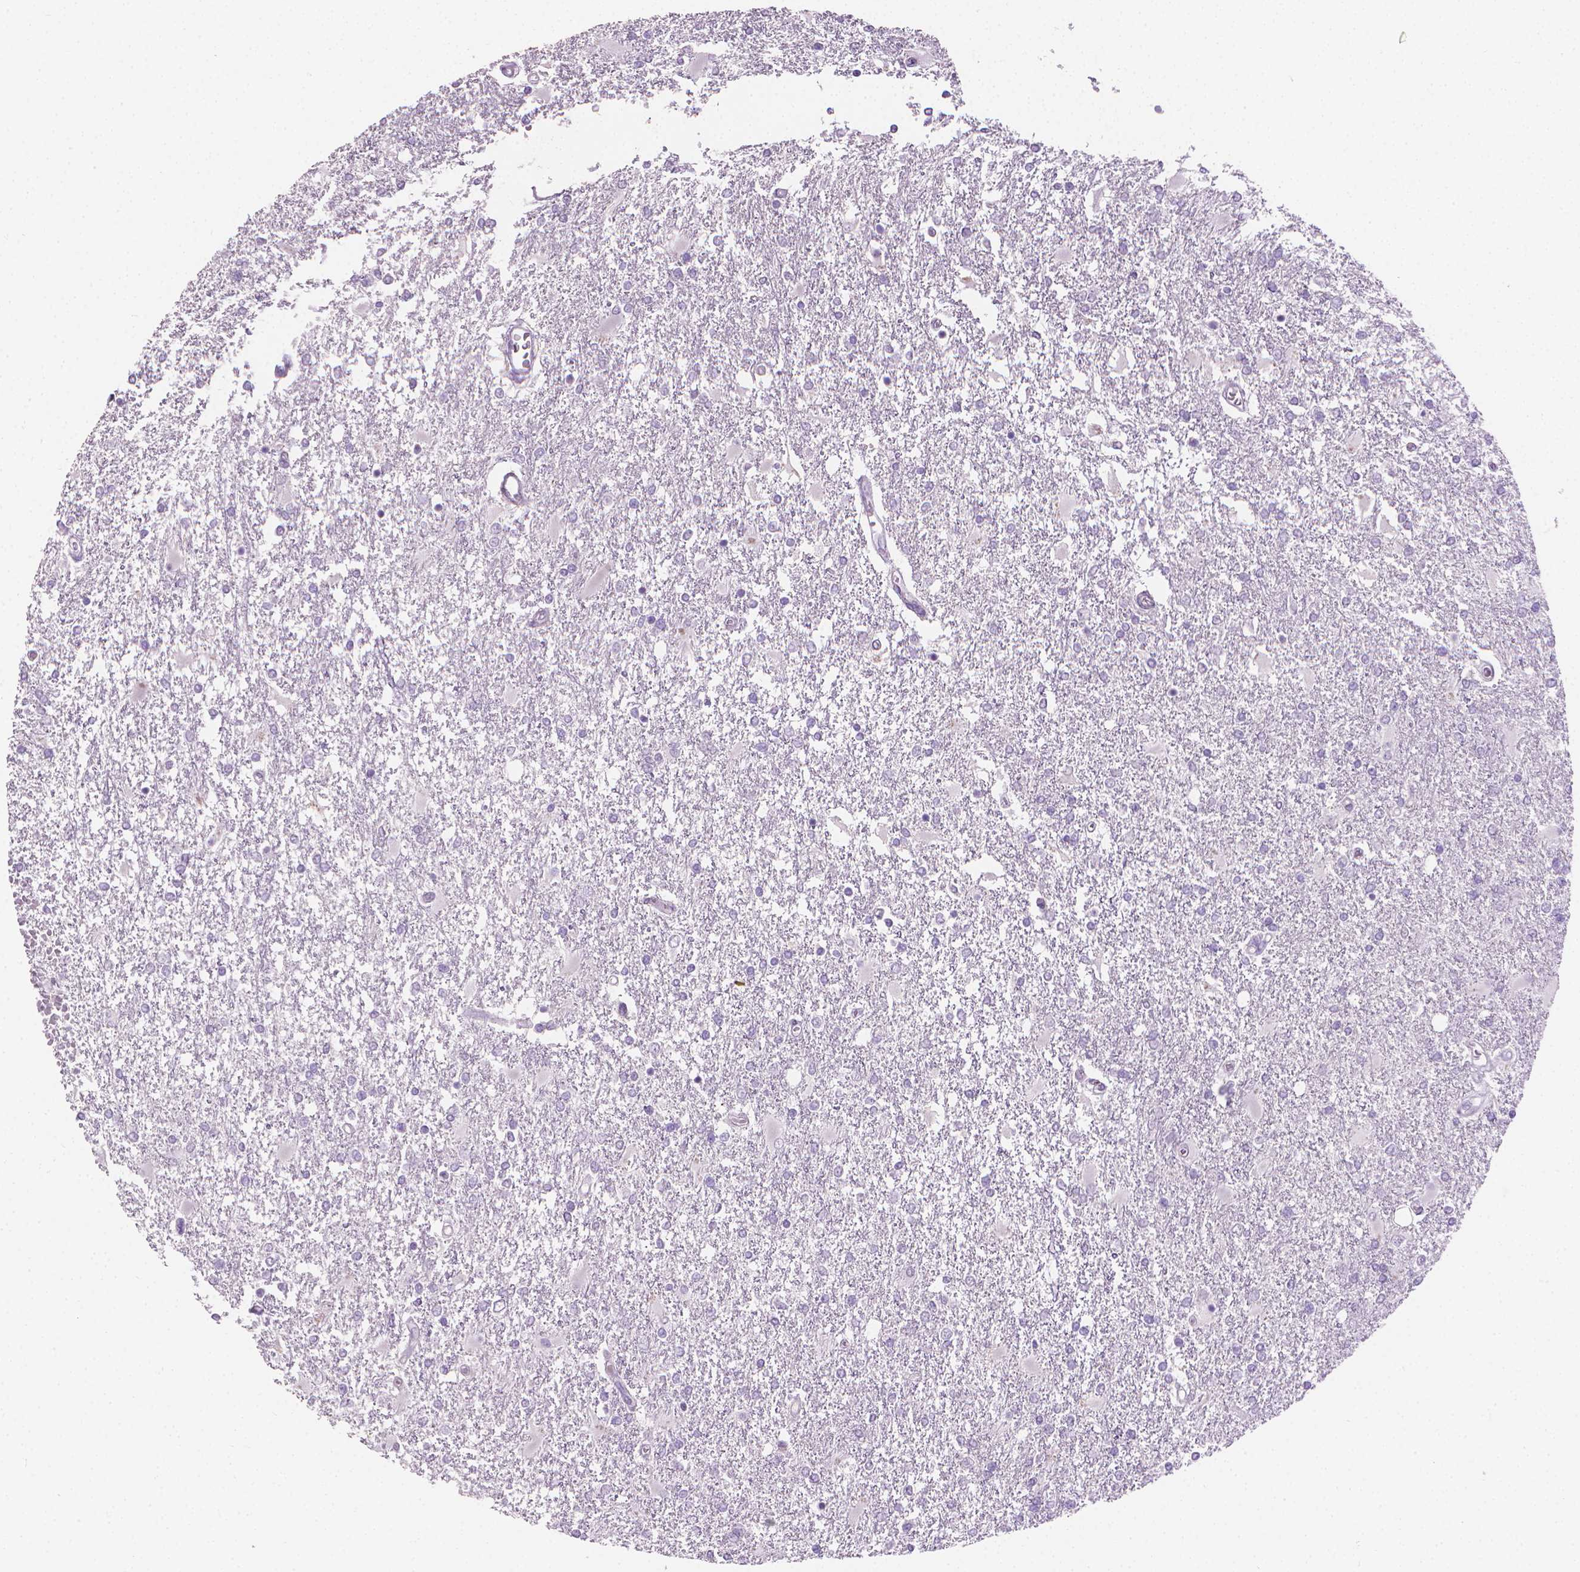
{"staining": {"intensity": "negative", "quantity": "none", "location": "none"}, "tissue": "glioma", "cell_type": "Tumor cells", "image_type": "cancer", "snomed": [{"axis": "morphology", "description": "Glioma, malignant, High grade"}, {"axis": "topography", "description": "Cerebral cortex"}], "caption": "The histopathology image displays no staining of tumor cells in glioma. (Immunohistochemistry (ihc), brightfield microscopy, high magnification).", "gene": "TNNI2", "patient": {"sex": "male", "age": 79}}